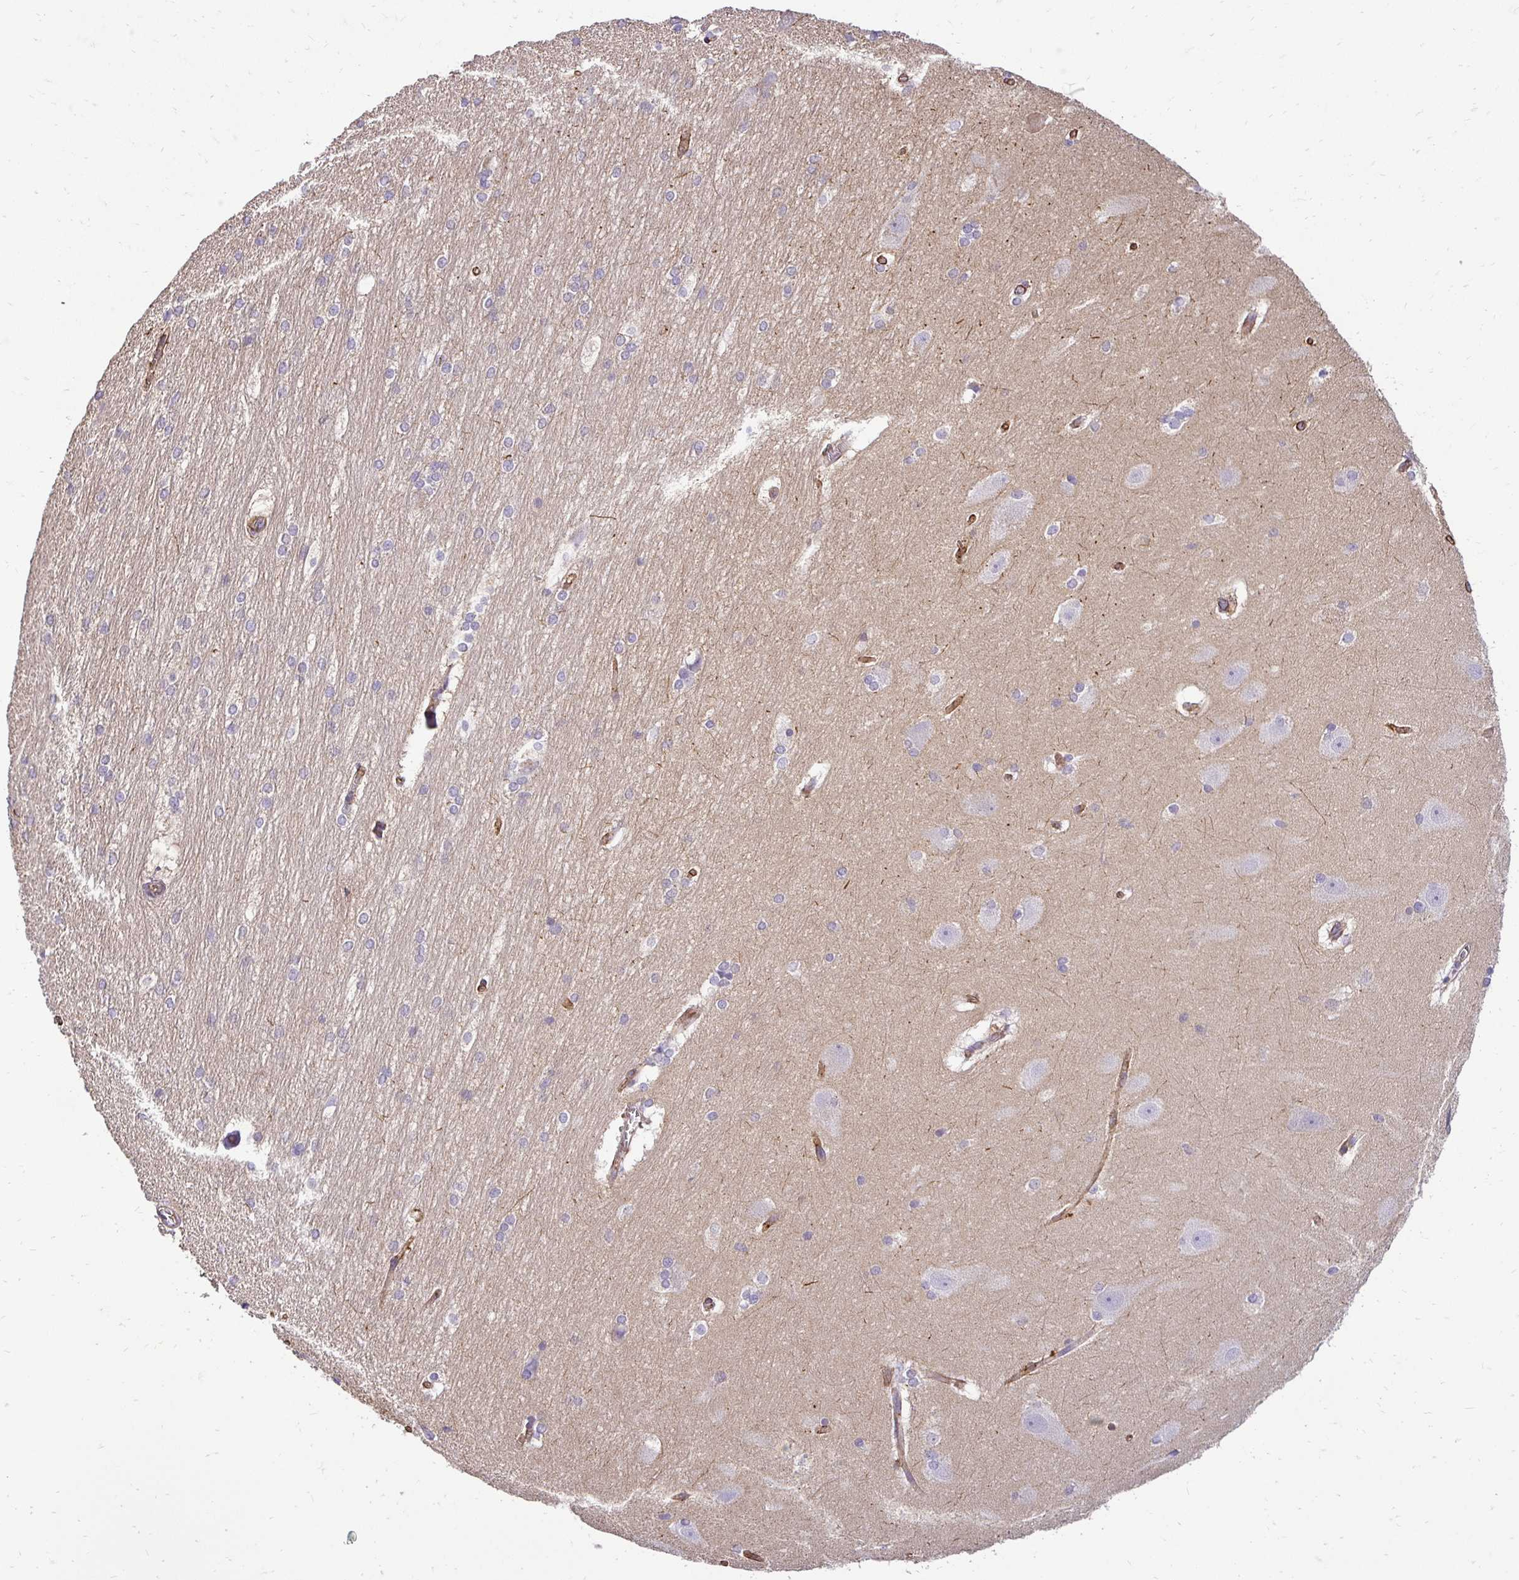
{"staining": {"intensity": "negative", "quantity": "none", "location": "none"}, "tissue": "hippocampus", "cell_type": "Glial cells", "image_type": "normal", "snomed": [{"axis": "morphology", "description": "Normal tissue, NOS"}, {"axis": "topography", "description": "Cerebral cortex"}, {"axis": "topography", "description": "Hippocampus"}], "caption": "Photomicrograph shows no protein staining in glial cells of unremarkable hippocampus.", "gene": "SLC9A1", "patient": {"sex": "female", "age": 19}}